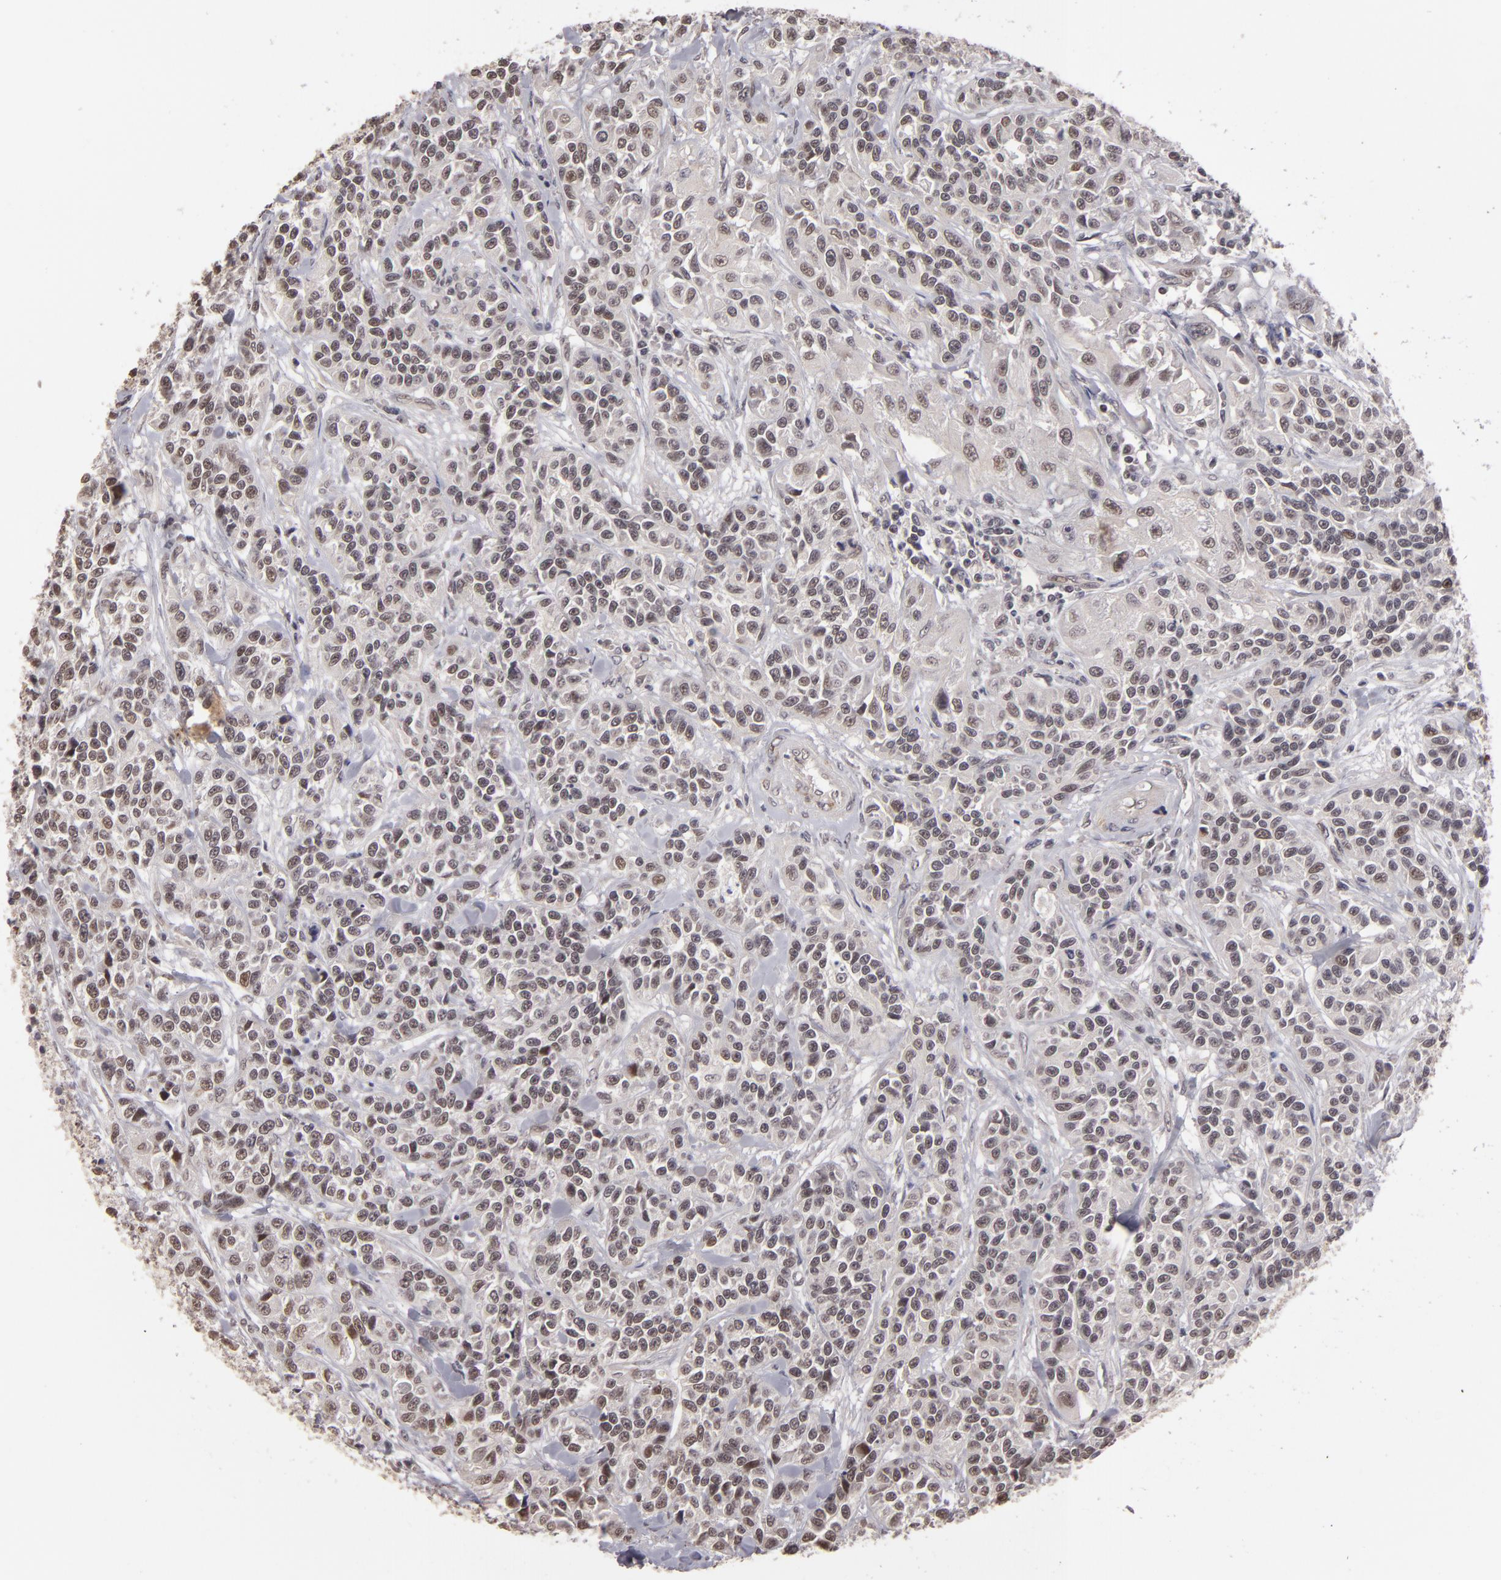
{"staining": {"intensity": "negative", "quantity": "none", "location": "none"}, "tissue": "urothelial cancer", "cell_type": "Tumor cells", "image_type": "cancer", "snomed": [{"axis": "morphology", "description": "Urothelial carcinoma, High grade"}, {"axis": "topography", "description": "Urinary bladder"}], "caption": "Immunohistochemical staining of human high-grade urothelial carcinoma exhibits no significant expression in tumor cells.", "gene": "DFFA", "patient": {"sex": "female", "age": 81}}